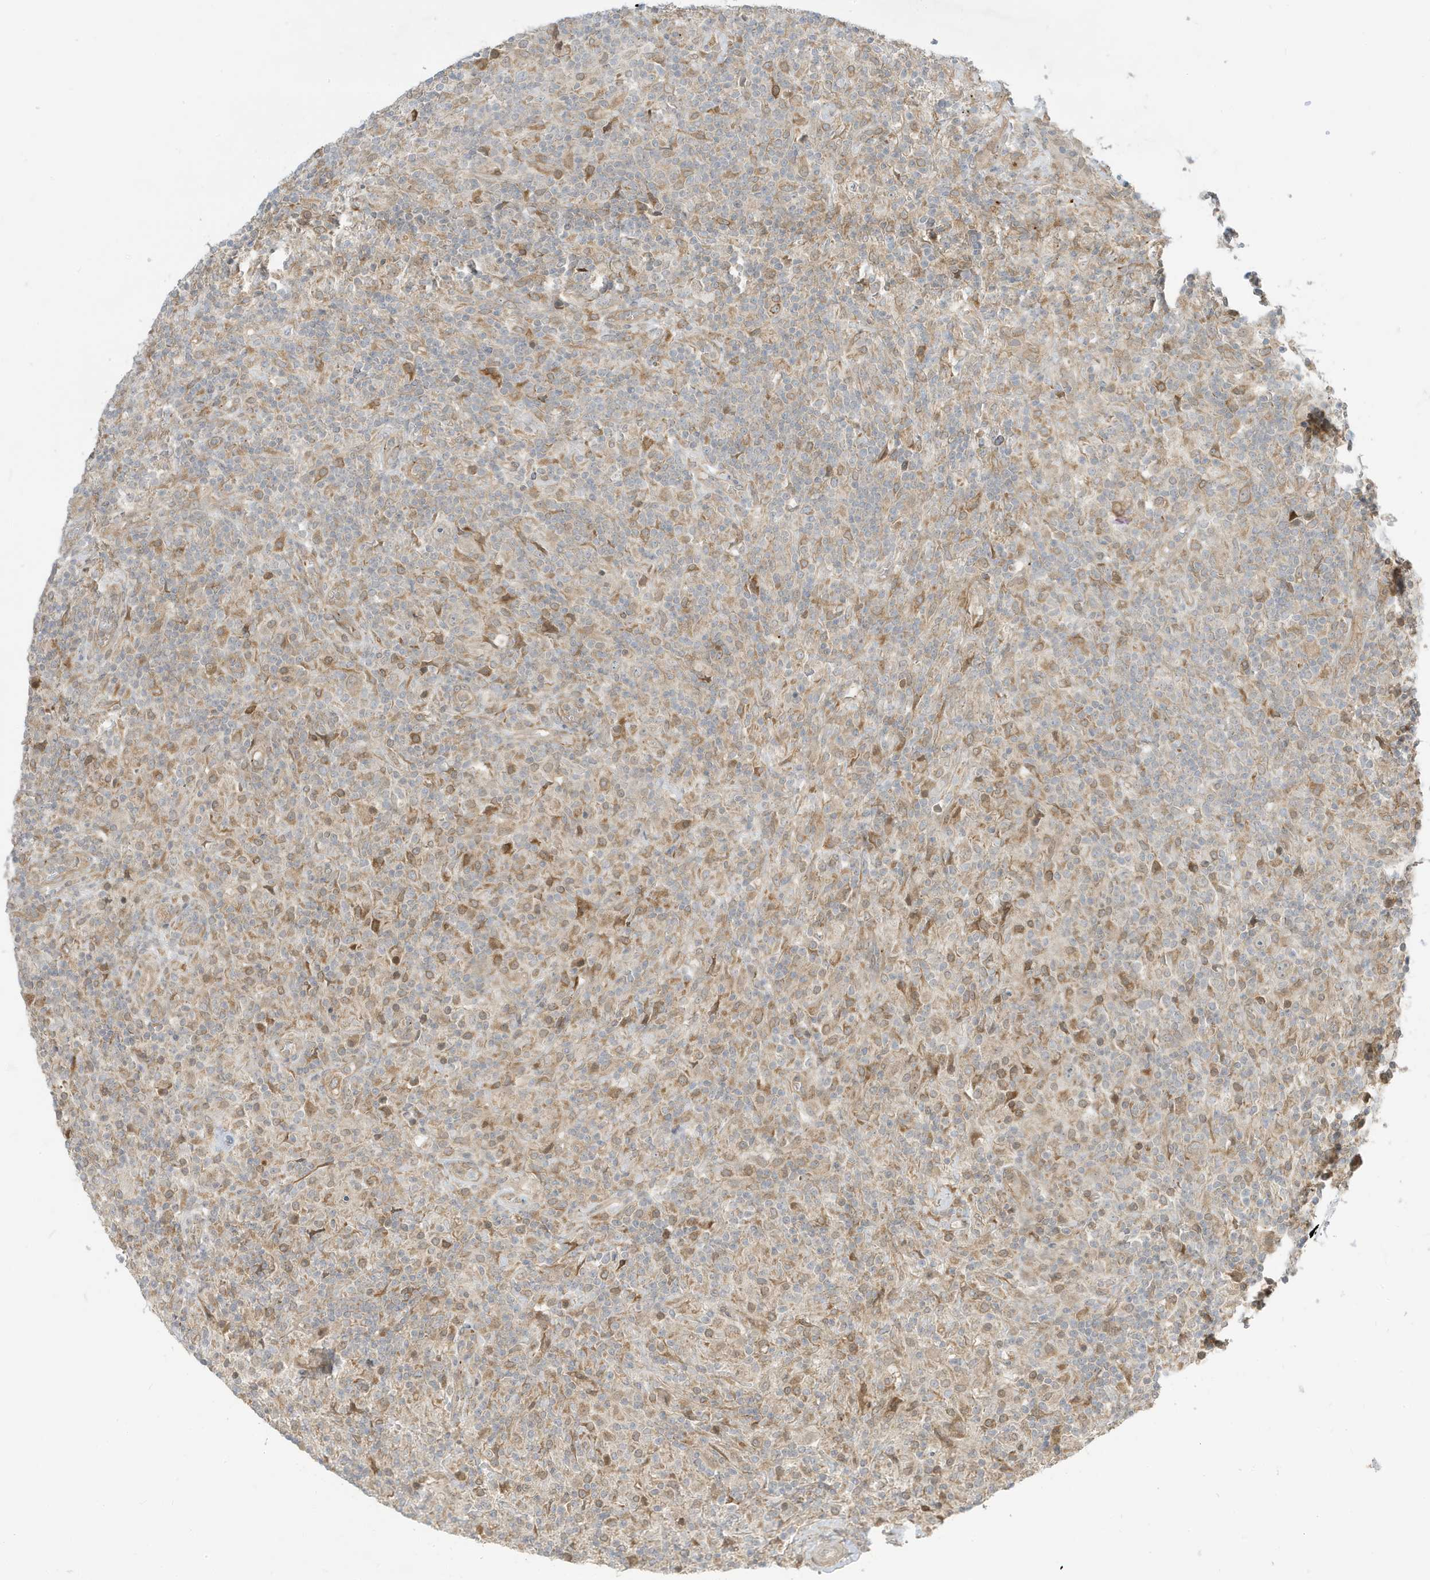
{"staining": {"intensity": "weak", "quantity": "<25%", "location": "cytoplasmic/membranous"}, "tissue": "lymphoma", "cell_type": "Tumor cells", "image_type": "cancer", "snomed": [{"axis": "morphology", "description": "Hodgkin's disease, NOS"}, {"axis": "topography", "description": "Lymph node"}], "caption": "Protein analysis of Hodgkin's disease shows no significant positivity in tumor cells. (DAB immunohistochemistry with hematoxylin counter stain).", "gene": "SCARF2", "patient": {"sex": "male", "age": 70}}